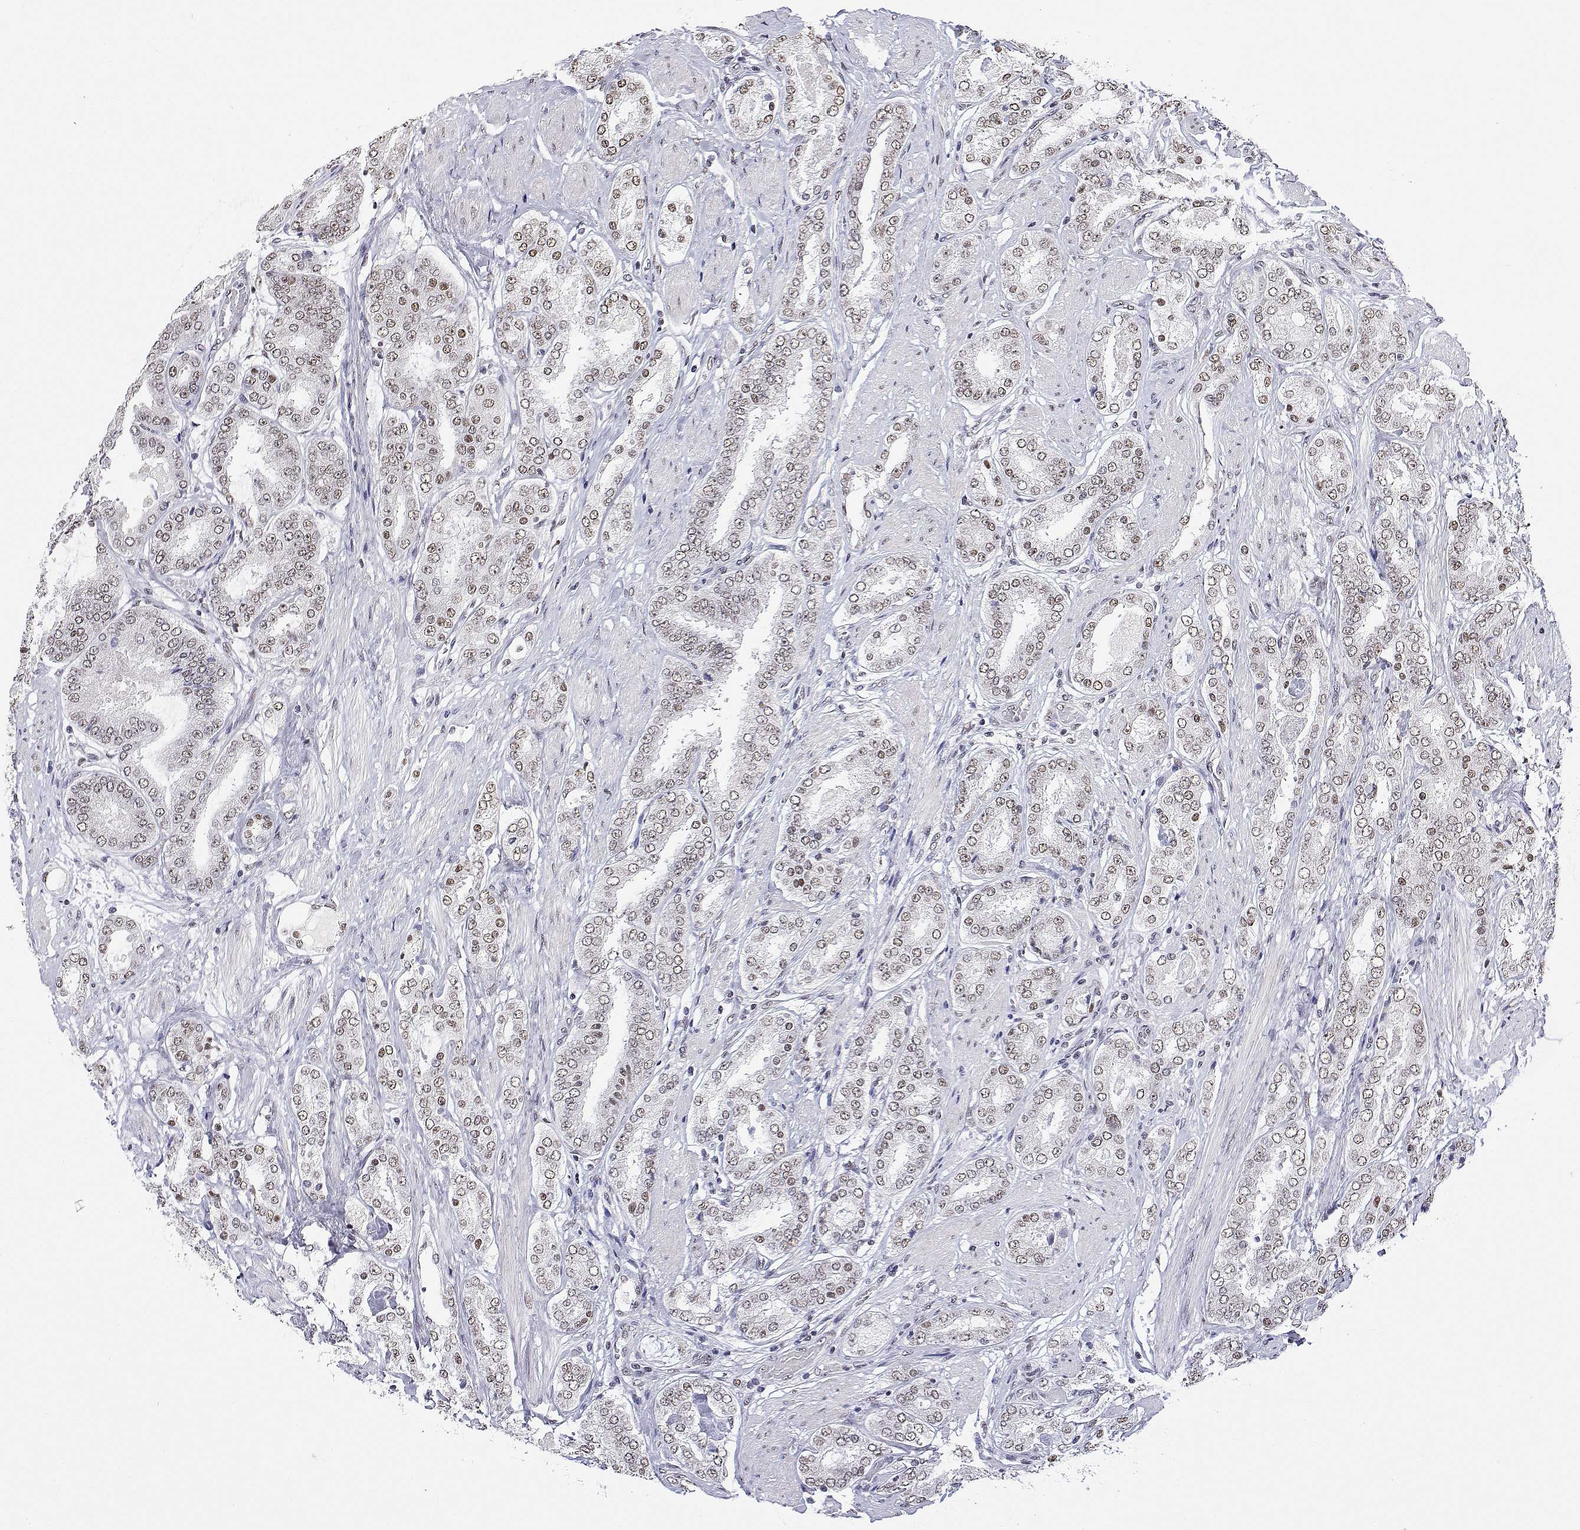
{"staining": {"intensity": "weak", "quantity": ">75%", "location": "nuclear"}, "tissue": "prostate cancer", "cell_type": "Tumor cells", "image_type": "cancer", "snomed": [{"axis": "morphology", "description": "Adenocarcinoma, Low grade"}, {"axis": "topography", "description": "Prostate"}], "caption": "Immunohistochemical staining of adenocarcinoma (low-grade) (prostate) reveals low levels of weak nuclear protein expression in about >75% of tumor cells.", "gene": "ADAR", "patient": {"sex": "male", "age": 64}}